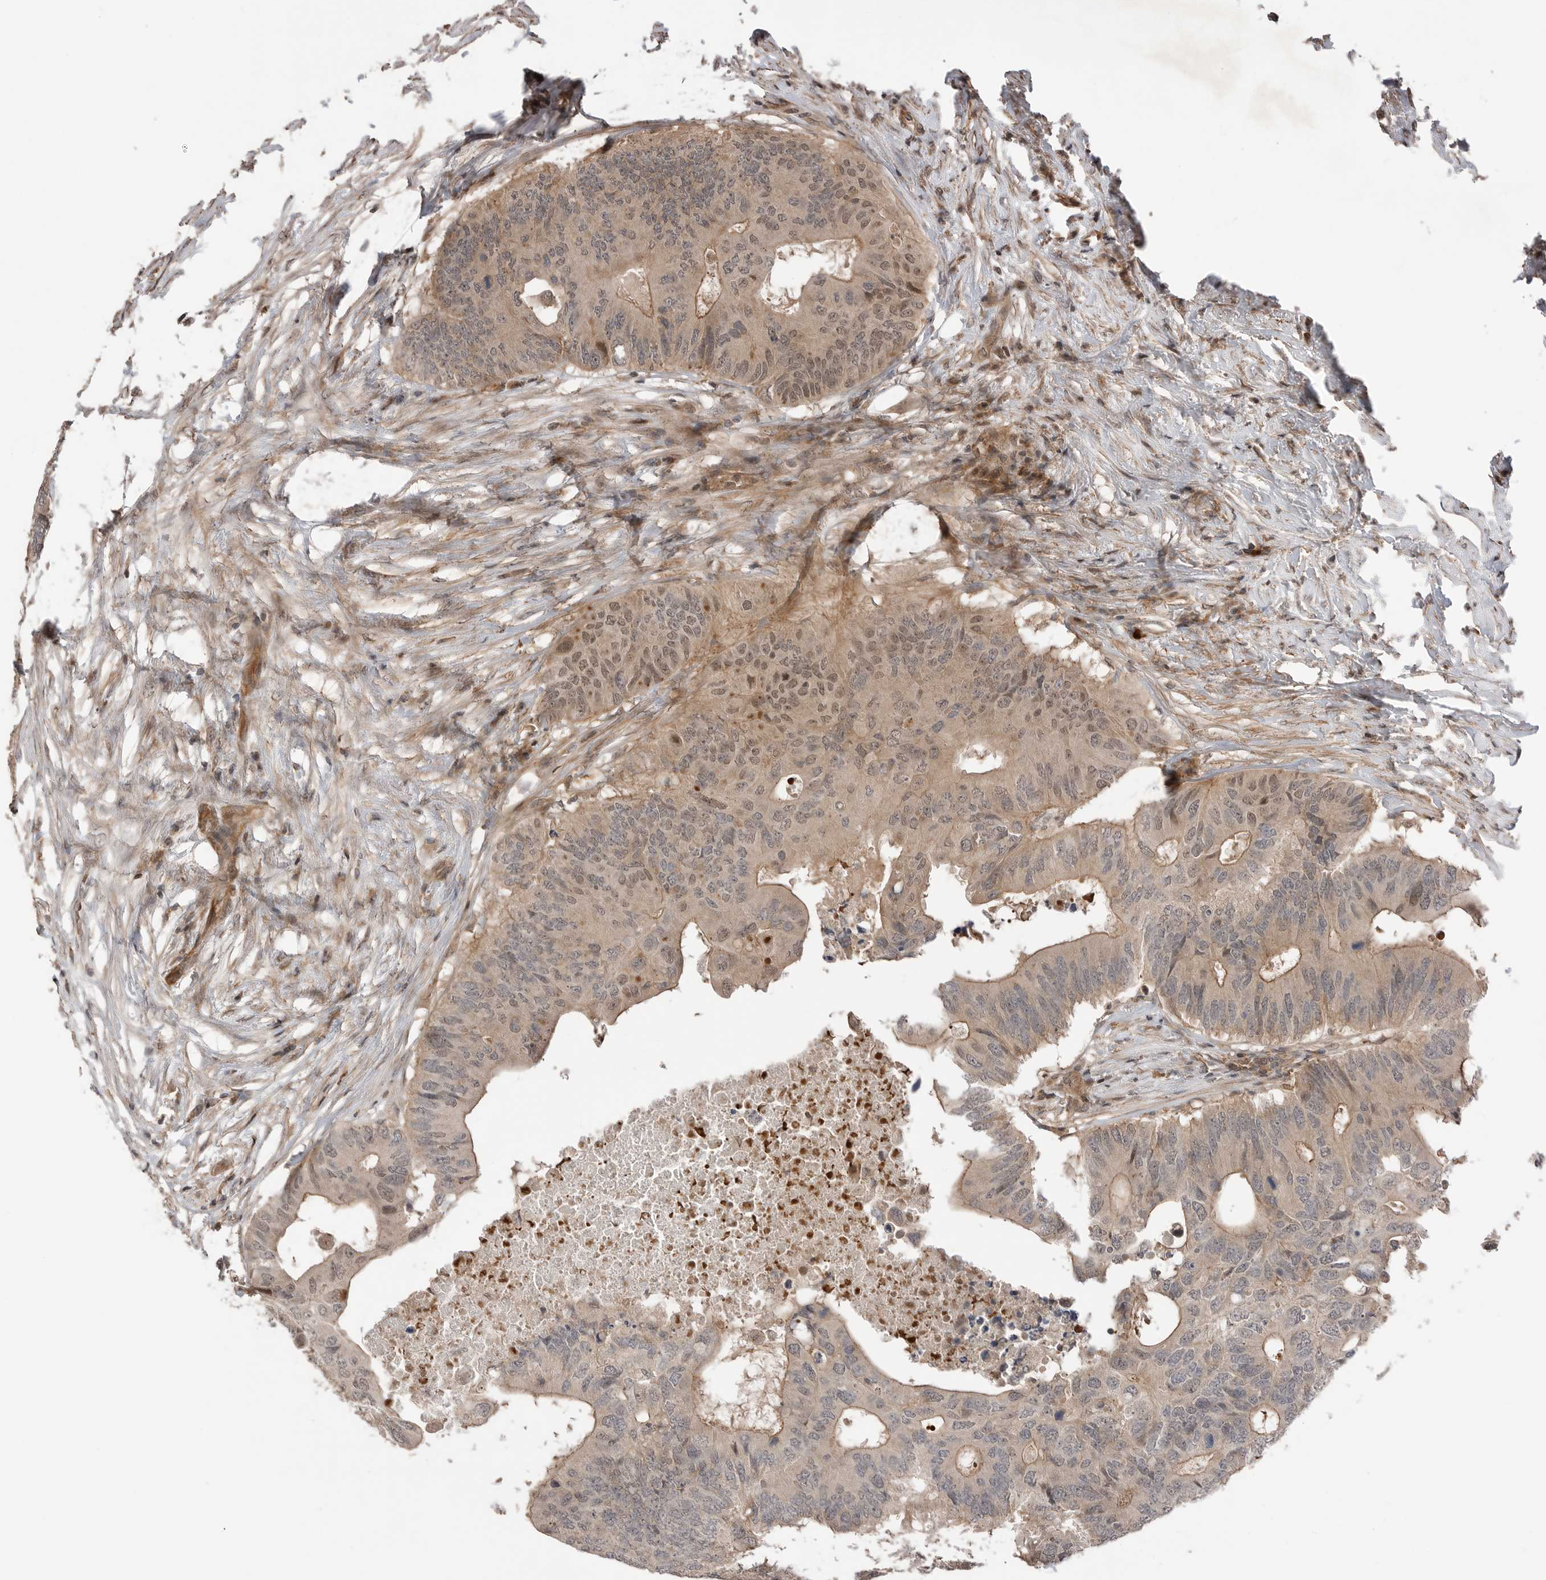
{"staining": {"intensity": "weak", "quantity": ">75%", "location": "cytoplasmic/membranous"}, "tissue": "colorectal cancer", "cell_type": "Tumor cells", "image_type": "cancer", "snomed": [{"axis": "morphology", "description": "Adenocarcinoma, NOS"}, {"axis": "topography", "description": "Colon"}], "caption": "Tumor cells reveal weak cytoplasmic/membranous positivity in about >75% of cells in adenocarcinoma (colorectal).", "gene": "PEAK1", "patient": {"sex": "male", "age": 71}}